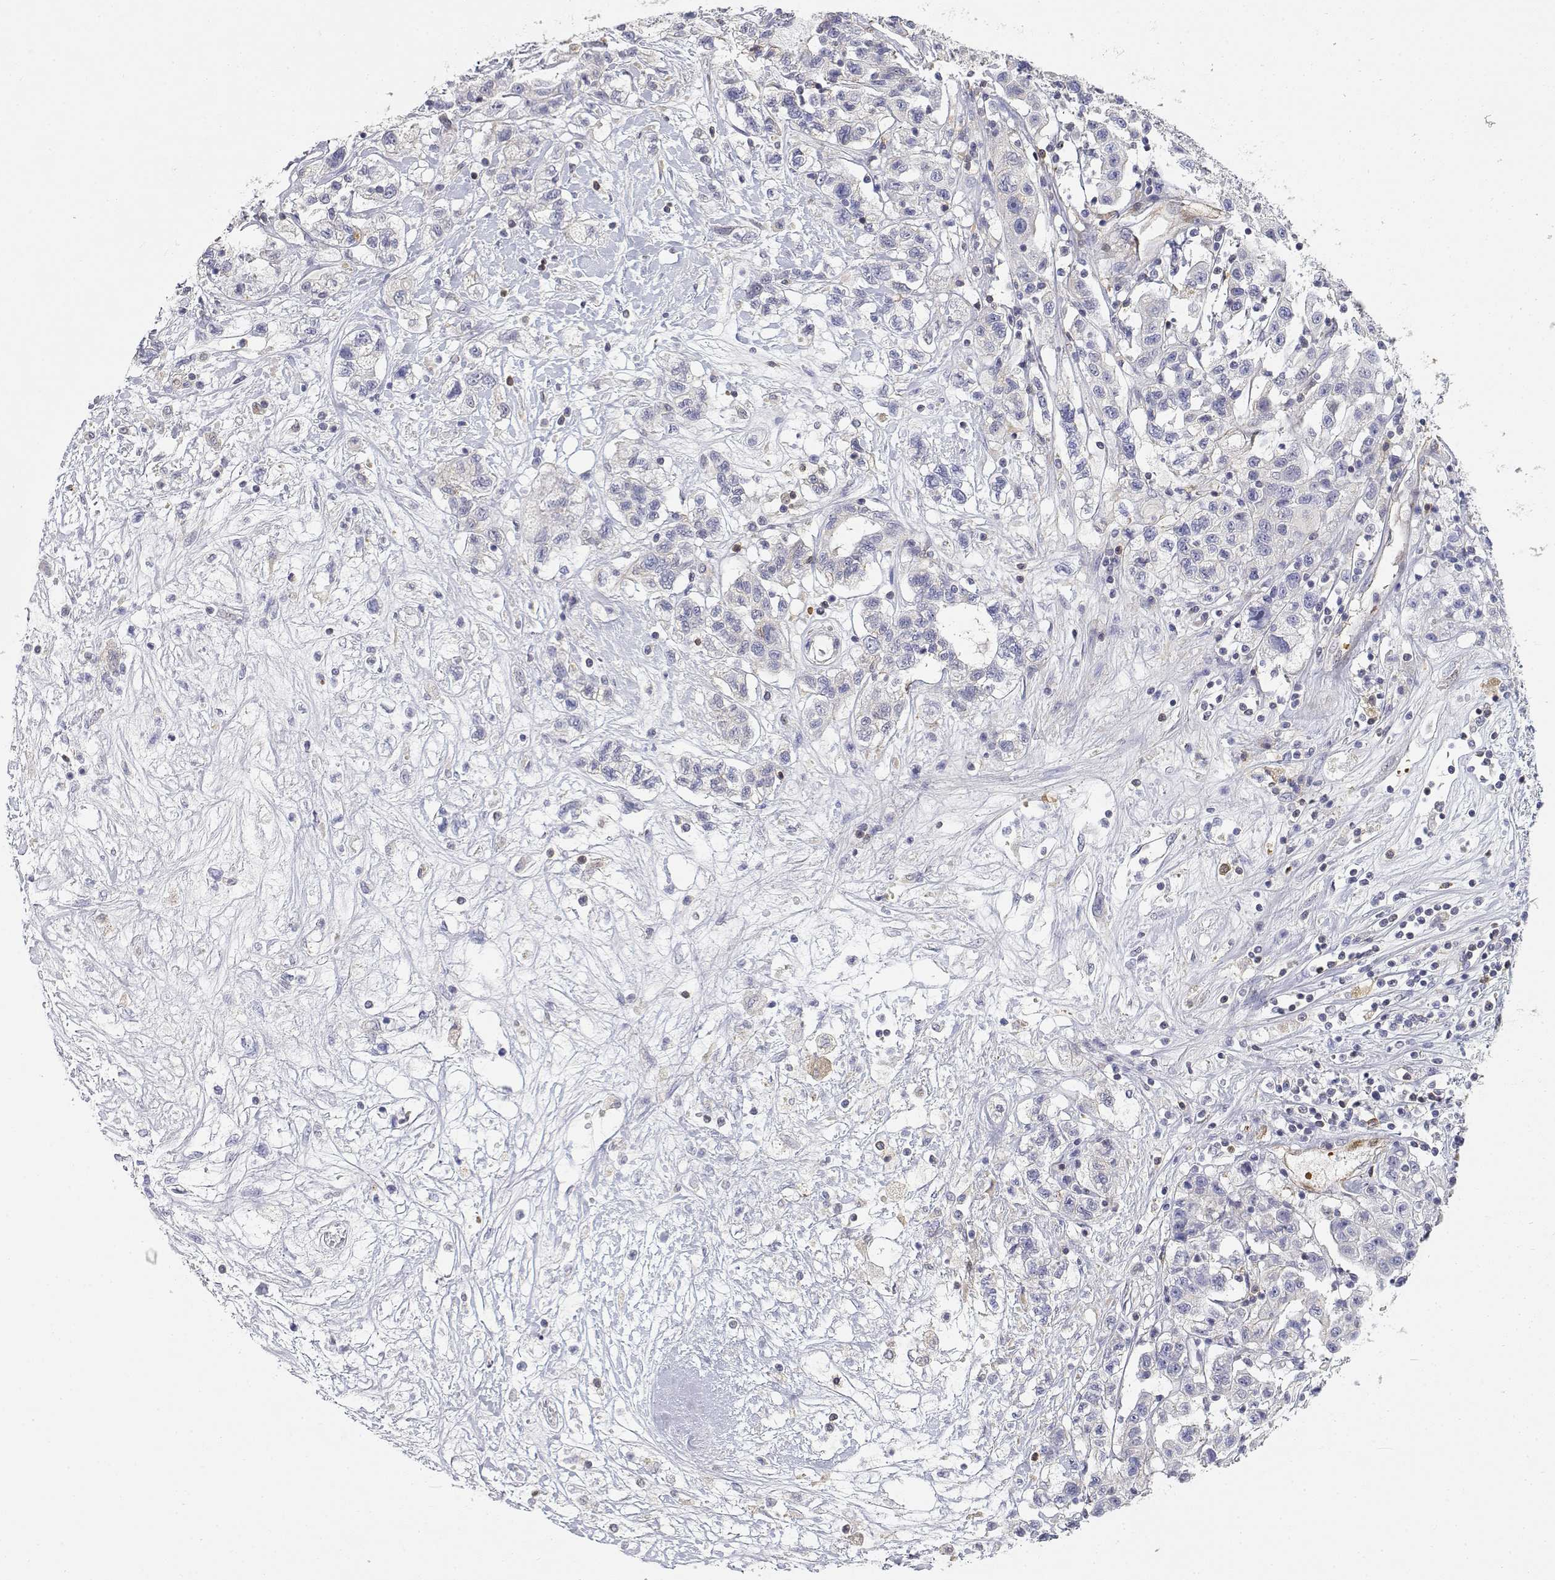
{"staining": {"intensity": "negative", "quantity": "none", "location": "none"}, "tissue": "liver cancer", "cell_type": "Tumor cells", "image_type": "cancer", "snomed": [{"axis": "morphology", "description": "Adenocarcinoma, NOS"}, {"axis": "morphology", "description": "Cholangiocarcinoma"}, {"axis": "topography", "description": "Liver"}], "caption": "DAB immunohistochemical staining of human liver cholangiocarcinoma exhibits no significant expression in tumor cells. (DAB immunohistochemistry, high magnification).", "gene": "ADA", "patient": {"sex": "male", "age": 64}}